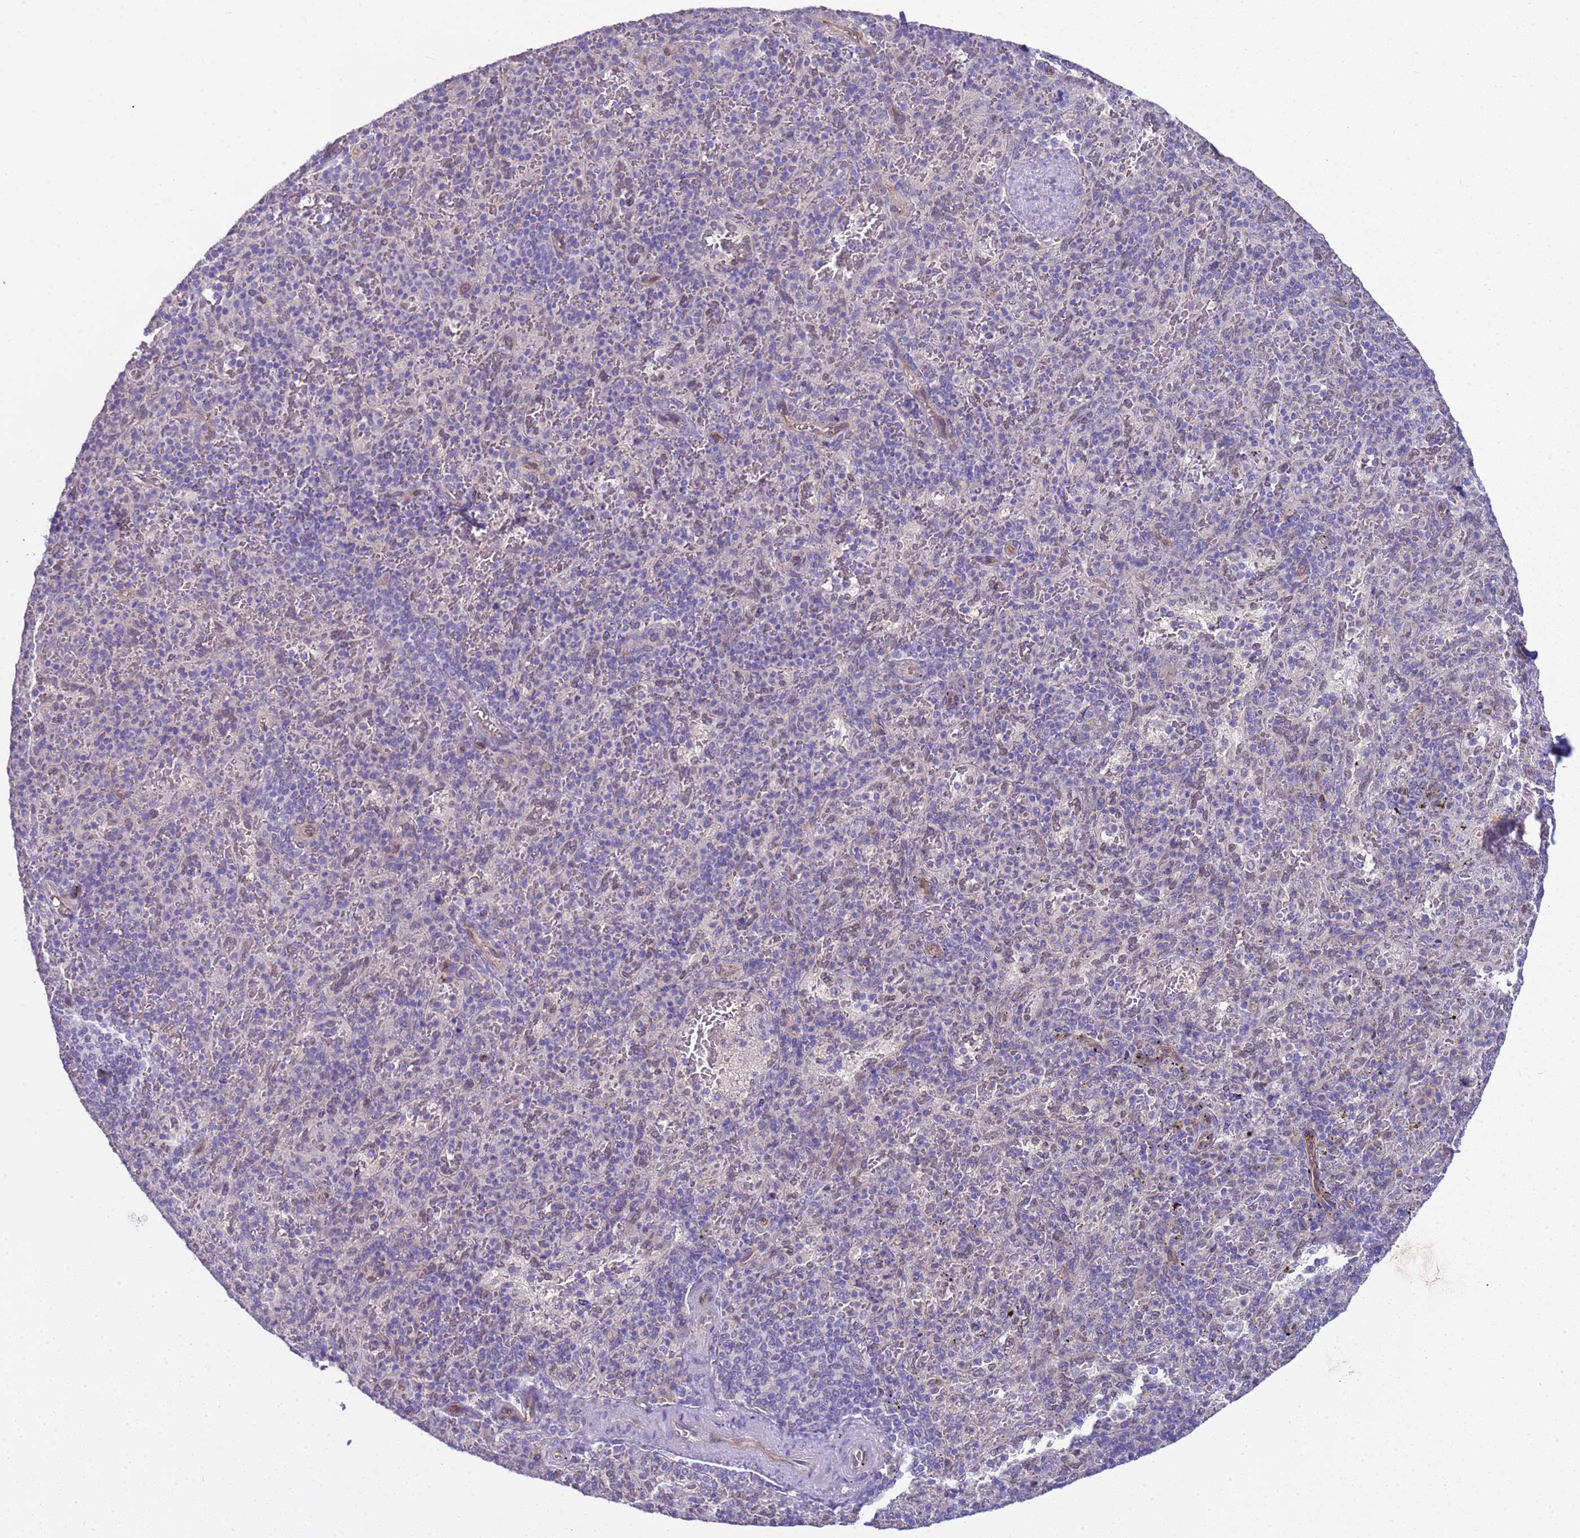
{"staining": {"intensity": "negative", "quantity": "none", "location": "none"}, "tissue": "spleen", "cell_type": "Cells in red pulp", "image_type": "normal", "snomed": [{"axis": "morphology", "description": "Normal tissue, NOS"}, {"axis": "topography", "description": "Spleen"}], "caption": "This is an immunohistochemistry (IHC) photomicrograph of benign human spleen. There is no staining in cells in red pulp.", "gene": "TRMT10A", "patient": {"sex": "male", "age": 82}}